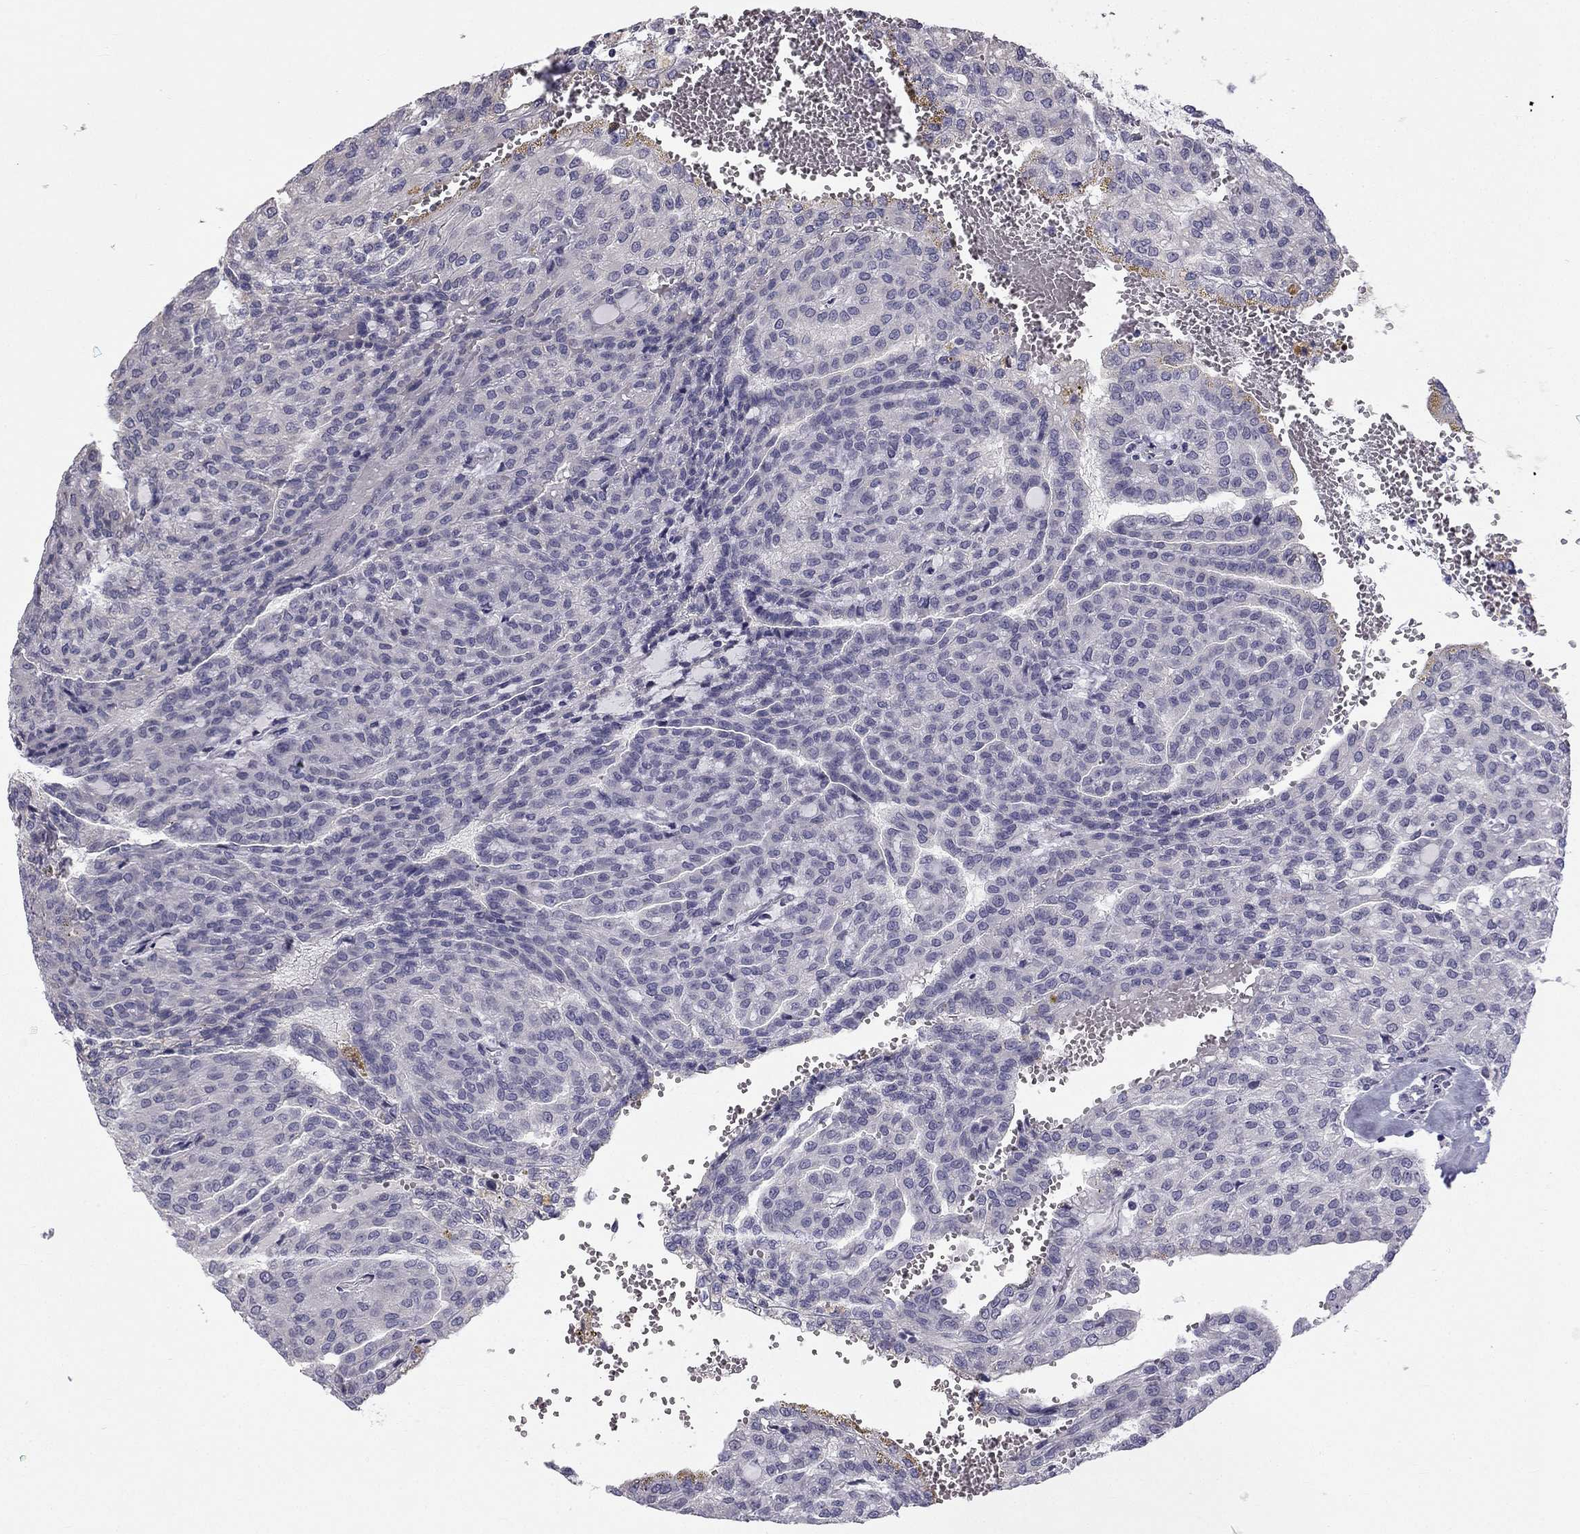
{"staining": {"intensity": "negative", "quantity": "none", "location": "none"}, "tissue": "renal cancer", "cell_type": "Tumor cells", "image_type": "cancer", "snomed": [{"axis": "morphology", "description": "Adenocarcinoma, NOS"}, {"axis": "topography", "description": "Kidney"}], "caption": "Renal cancer was stained to show a protein in brown. There is no significant positivity in tumor cells. The staining was performed using DAB (3,3'-diaminobenzidine) to visualize the protein expression in brown, while the nuclei were stained in blue with hematoxylin (Magnification: 20x).", "gene": "CCDC40", "patient": {"sex": "male", "age": 63}}